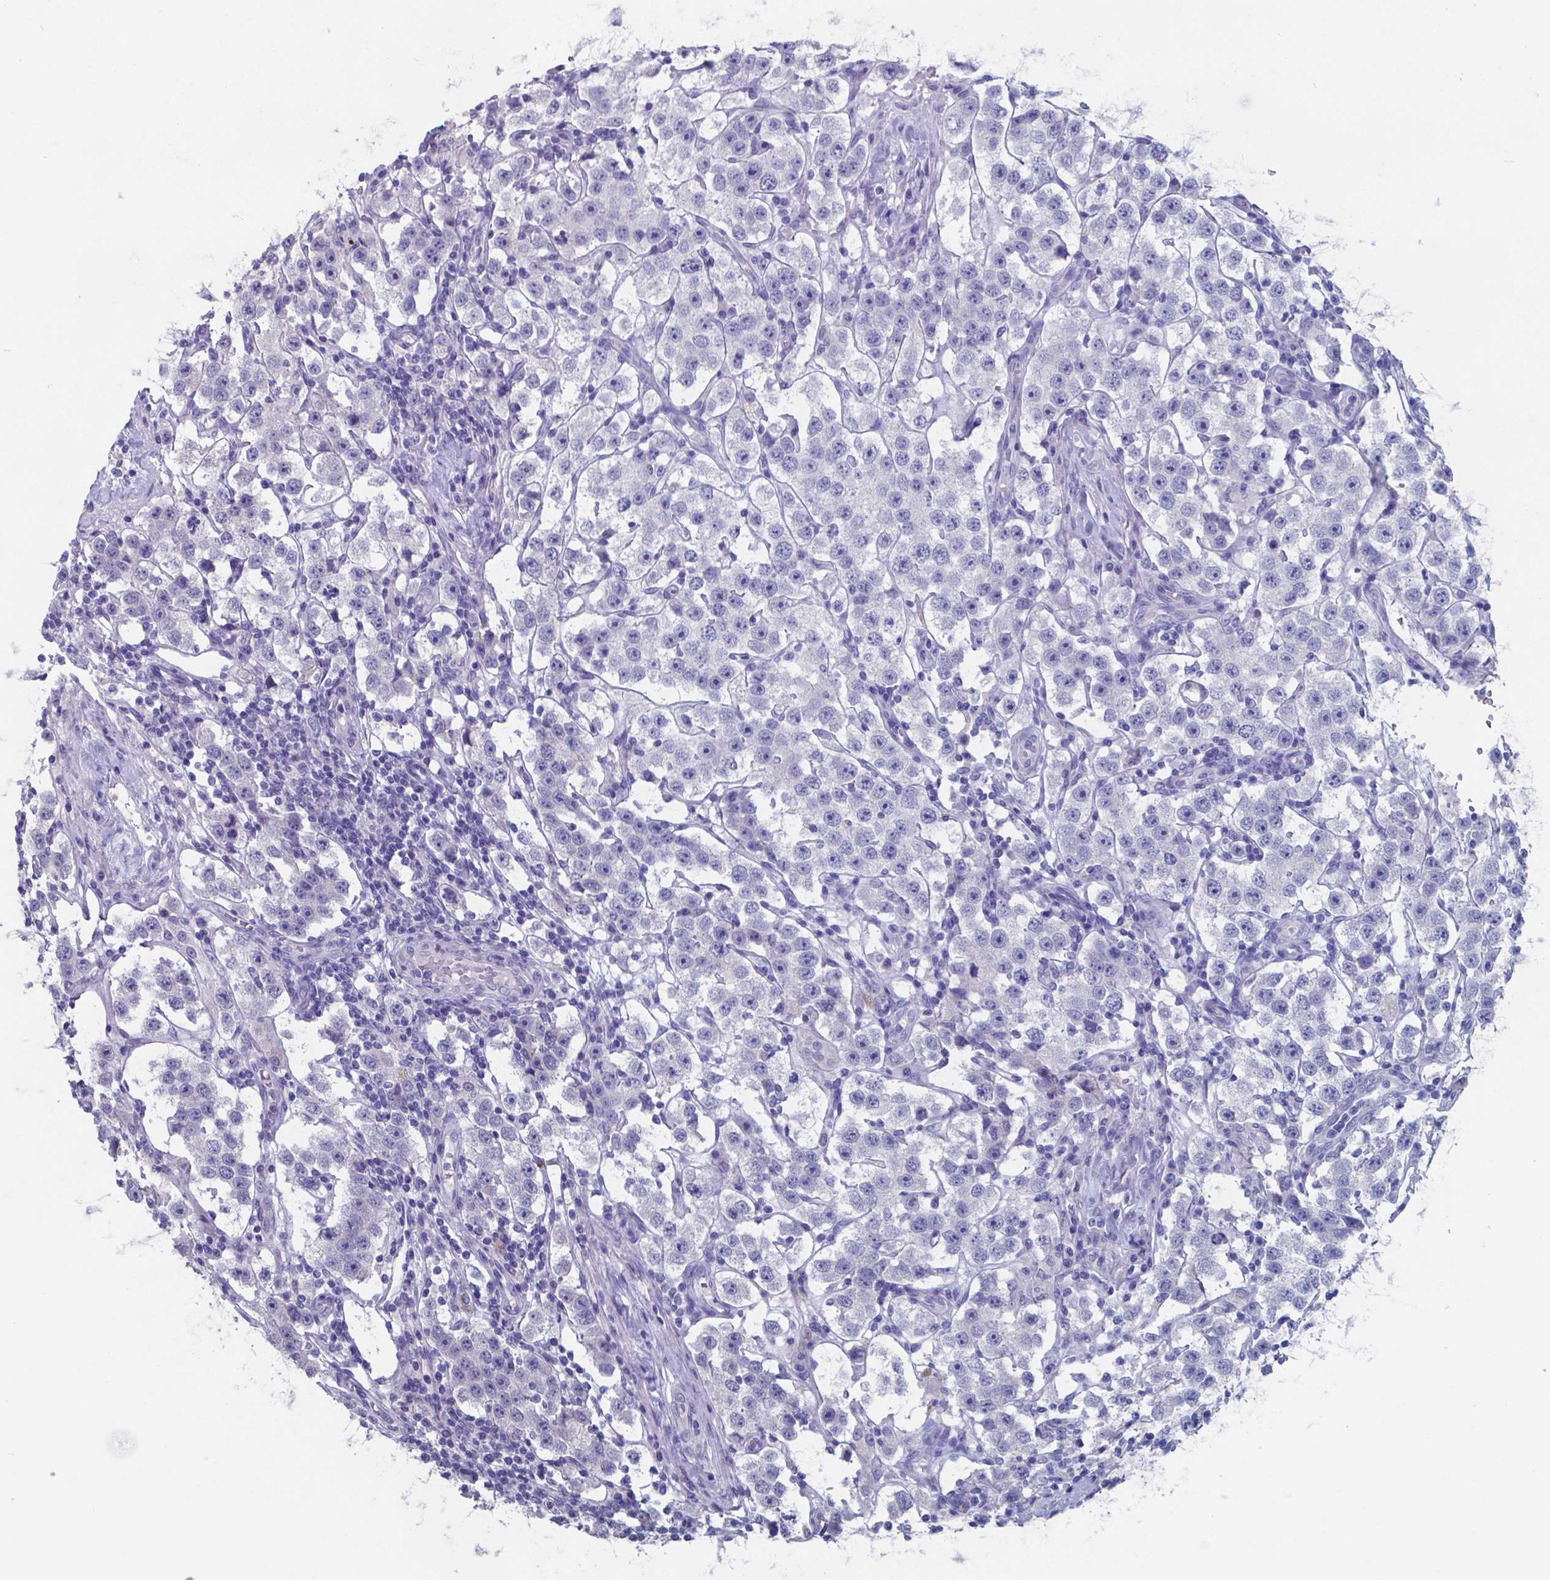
{"staining": {"intensity": "negative", "quantity": "none", "location": "none"}, "tissue": "testis cancer", "cell_type": "Tumor cells", "image_type": "cancer", "snomed": [{"axis": "morphology", "description": "Seminoma, NOS"}, {"axis": "topography", "description": "Testis"}], "caption": "High power microscopy histopathology image of an immunohistochemistry photomicrograph of testis cancer (seminoma), revealing no significant staining in tumor cells. The staining is performed using DAB brown chromogen with nuclei counter-stained in using hematoxylin.", "gene": "TTR", "patient": {"sex": "male", "age": 37}}